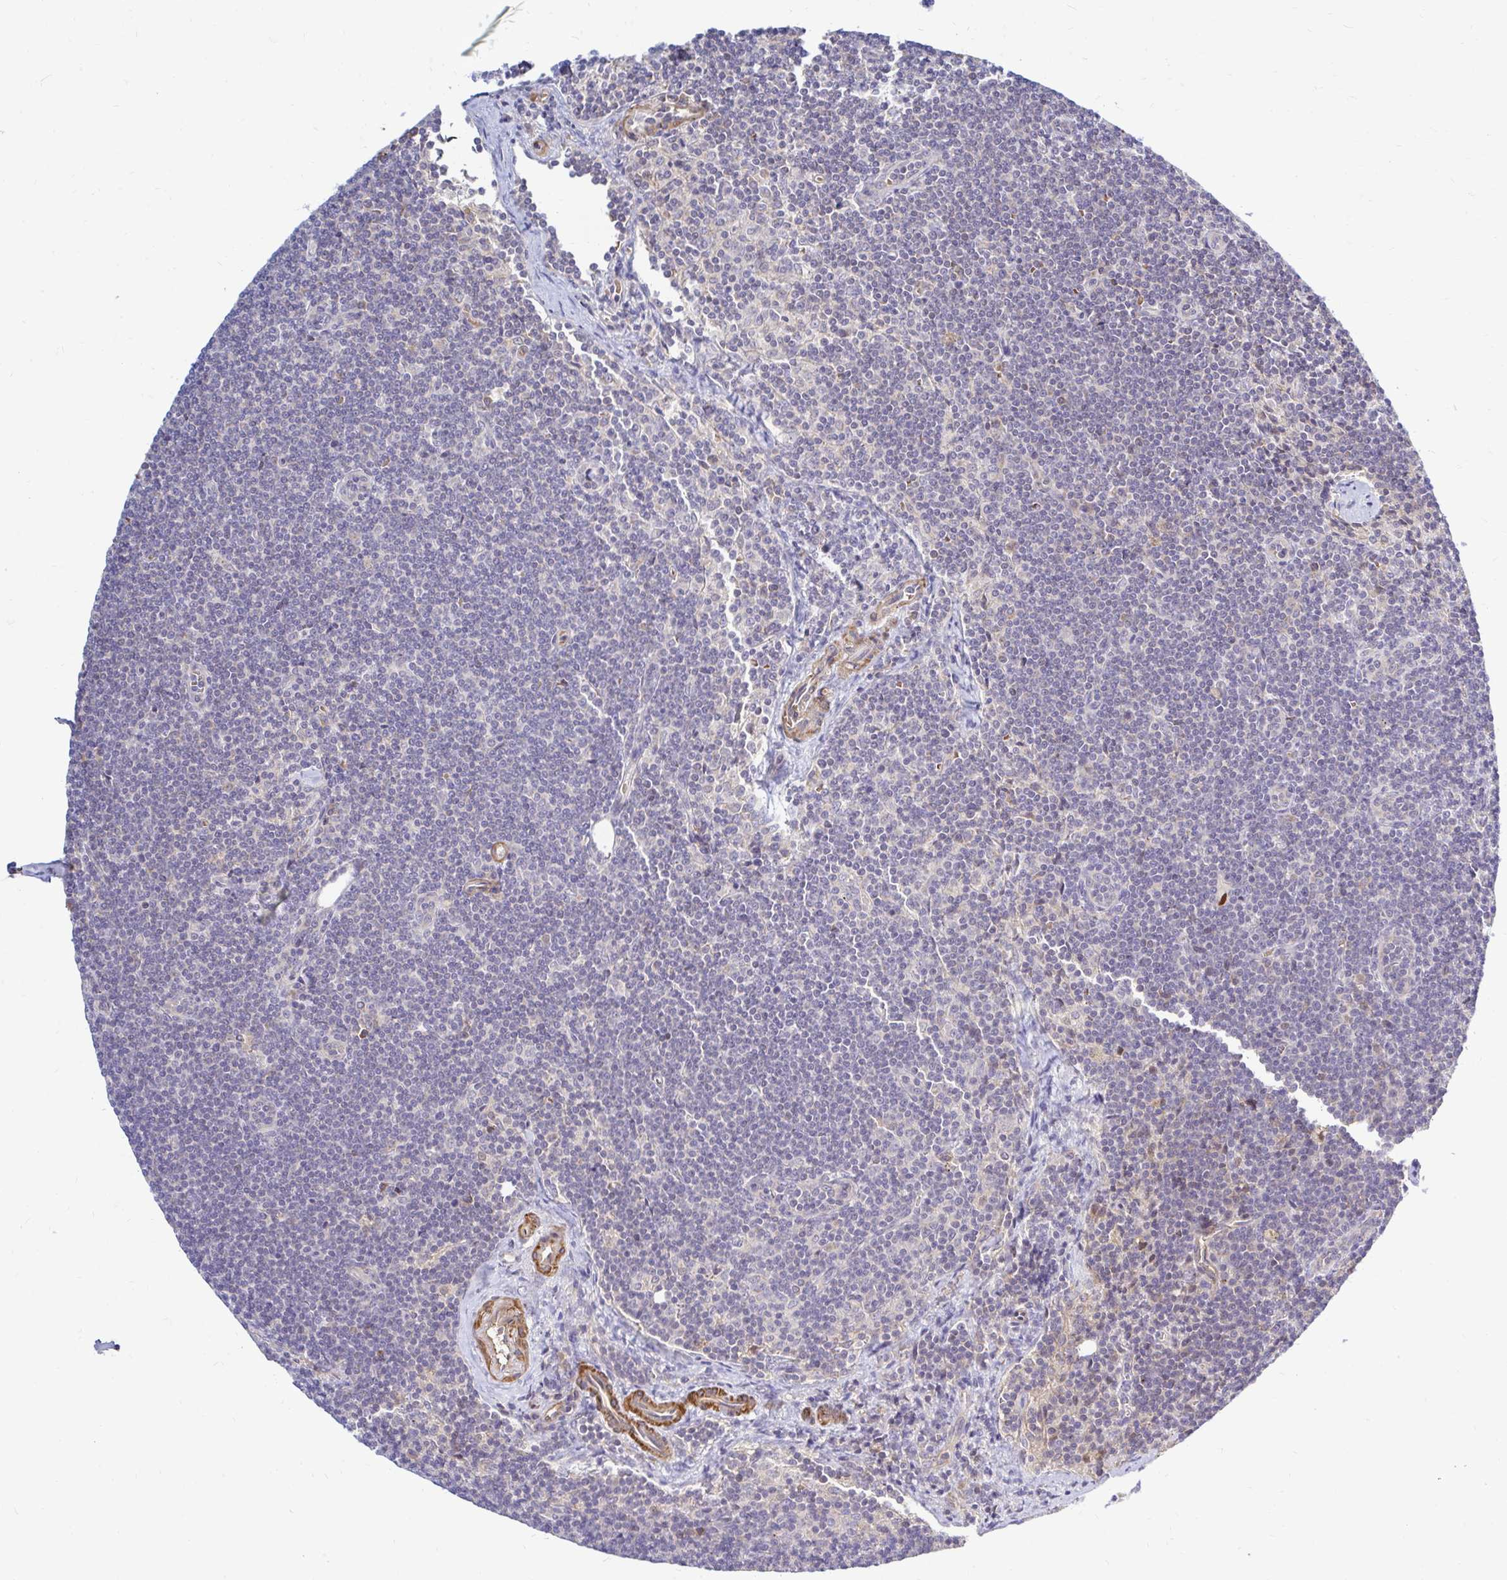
{"staining": {"intensity": "negative", "quantity": "none", "location": "none"}, "tissue": "lymphoma", "cell_type": "Tumor cells", "image_type": "cancer", "snomed": [{"axis": "morphology", "description": "Malignant lymphoma, non-Hodgkin's type, Low grade"}, {"axis": "topography", "description": "Lymph node"}], "caption": "This is a micrograph of immunohistochemistry (IHC) staining of low-grade malignant lymphoma, non-Hodgkin's type, which shows no expression in tumor cells.", "gene": "ARHGEF37", "patient": {"sex": "female", "age": 73}}